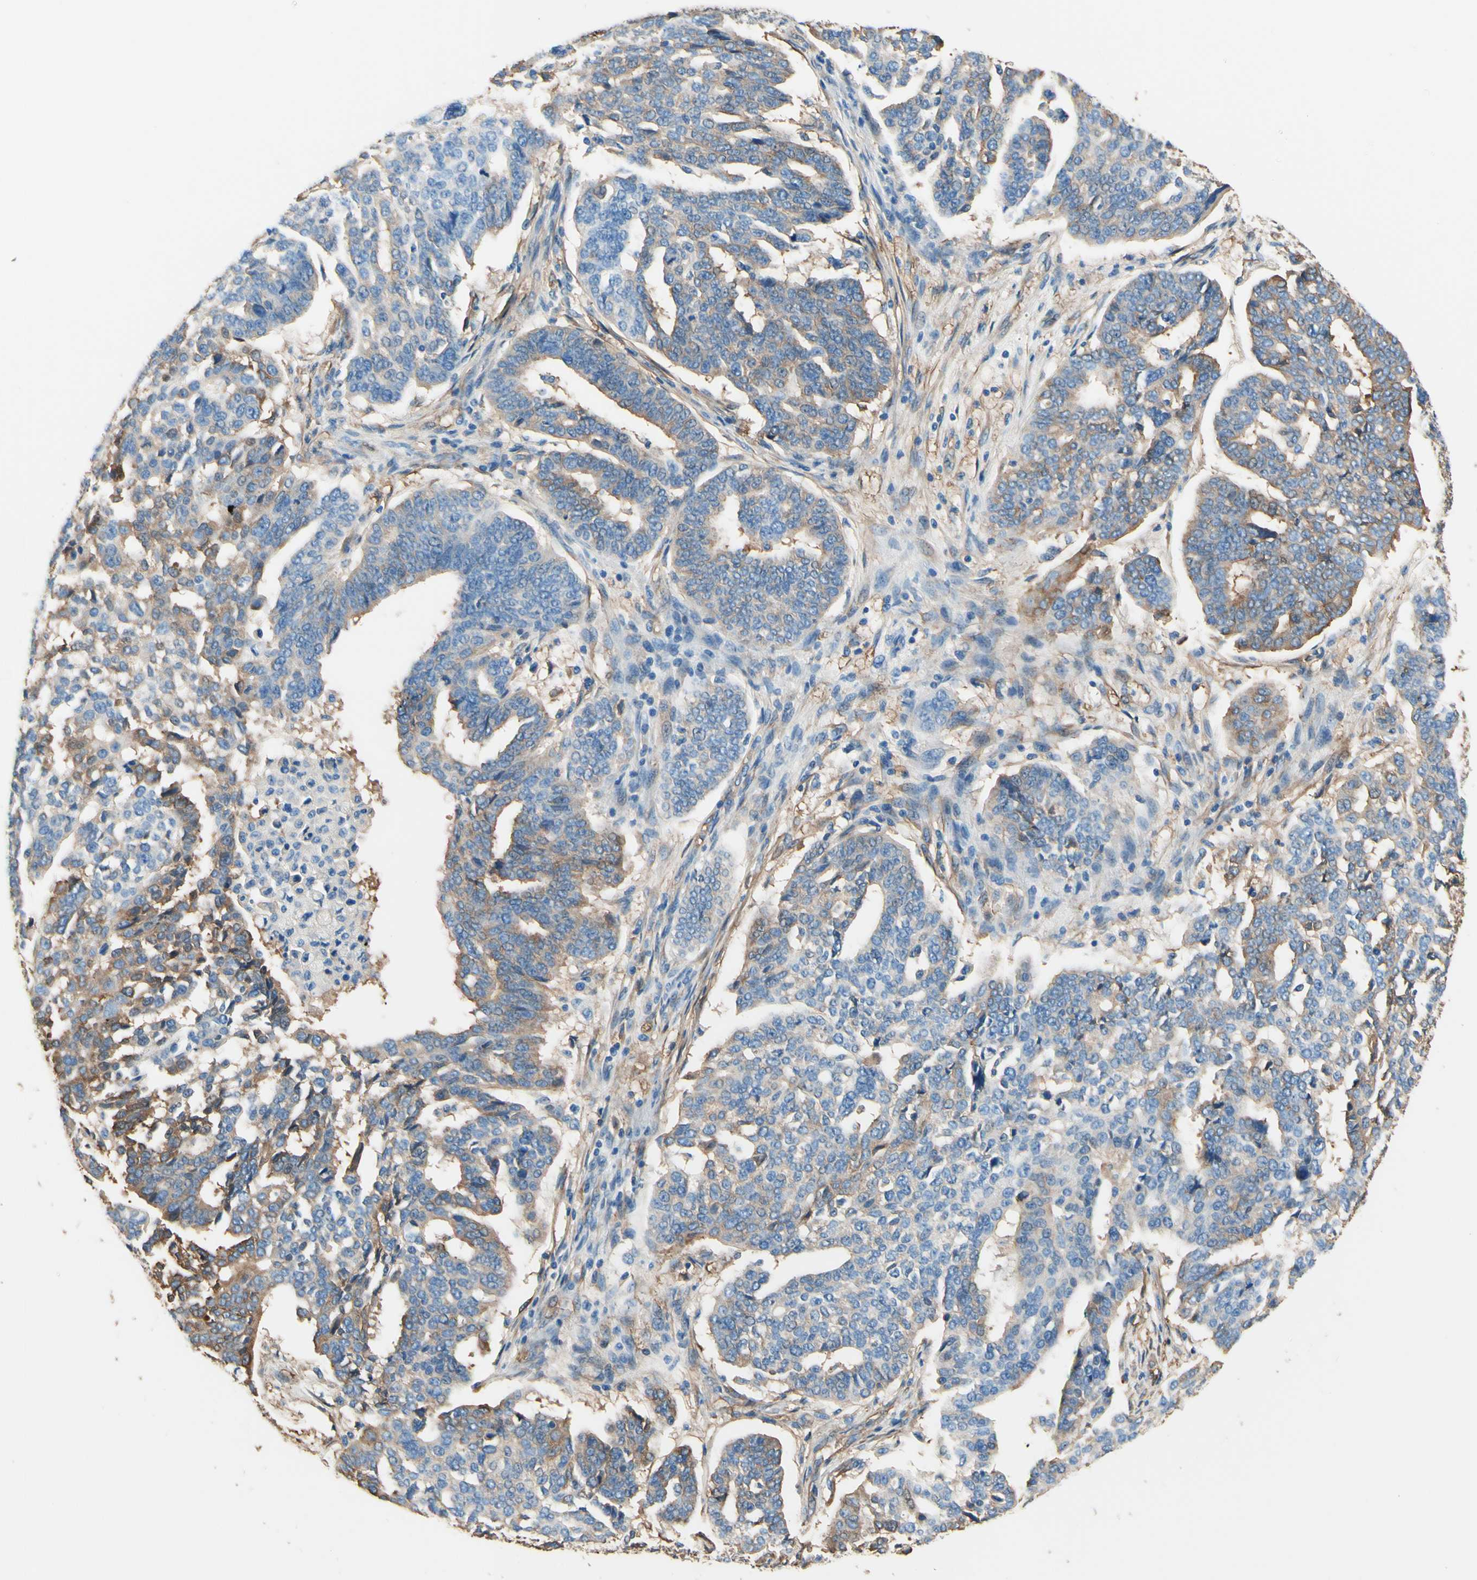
{"staining": {"intensity": "weak", "quantity": "<25%", "location": "cytoplasmic/membranous"}, "tissue": "ovarian cancer", "cell_type": "Tumor cells", "image_type": "cancer", "snomed": [{"axis": "morphology", "description": "Cystadenocarcinoma, serous, NOS"}, {"axis": "topography", "description": "Ovary"}], "caption": "Immunohistochemistry (IHC) photomicrograph of neoplastic tissue: human ovarian cancer stained with DAB demonstrates no significant protein staining in tumor cells. (Brightfield microscopy of DAB (3,3'-diaminobenzidine) immunohistochemistry at high magnification).", "gene": "DPYSL3", "patient": {"sex": "female", "age": 59}}